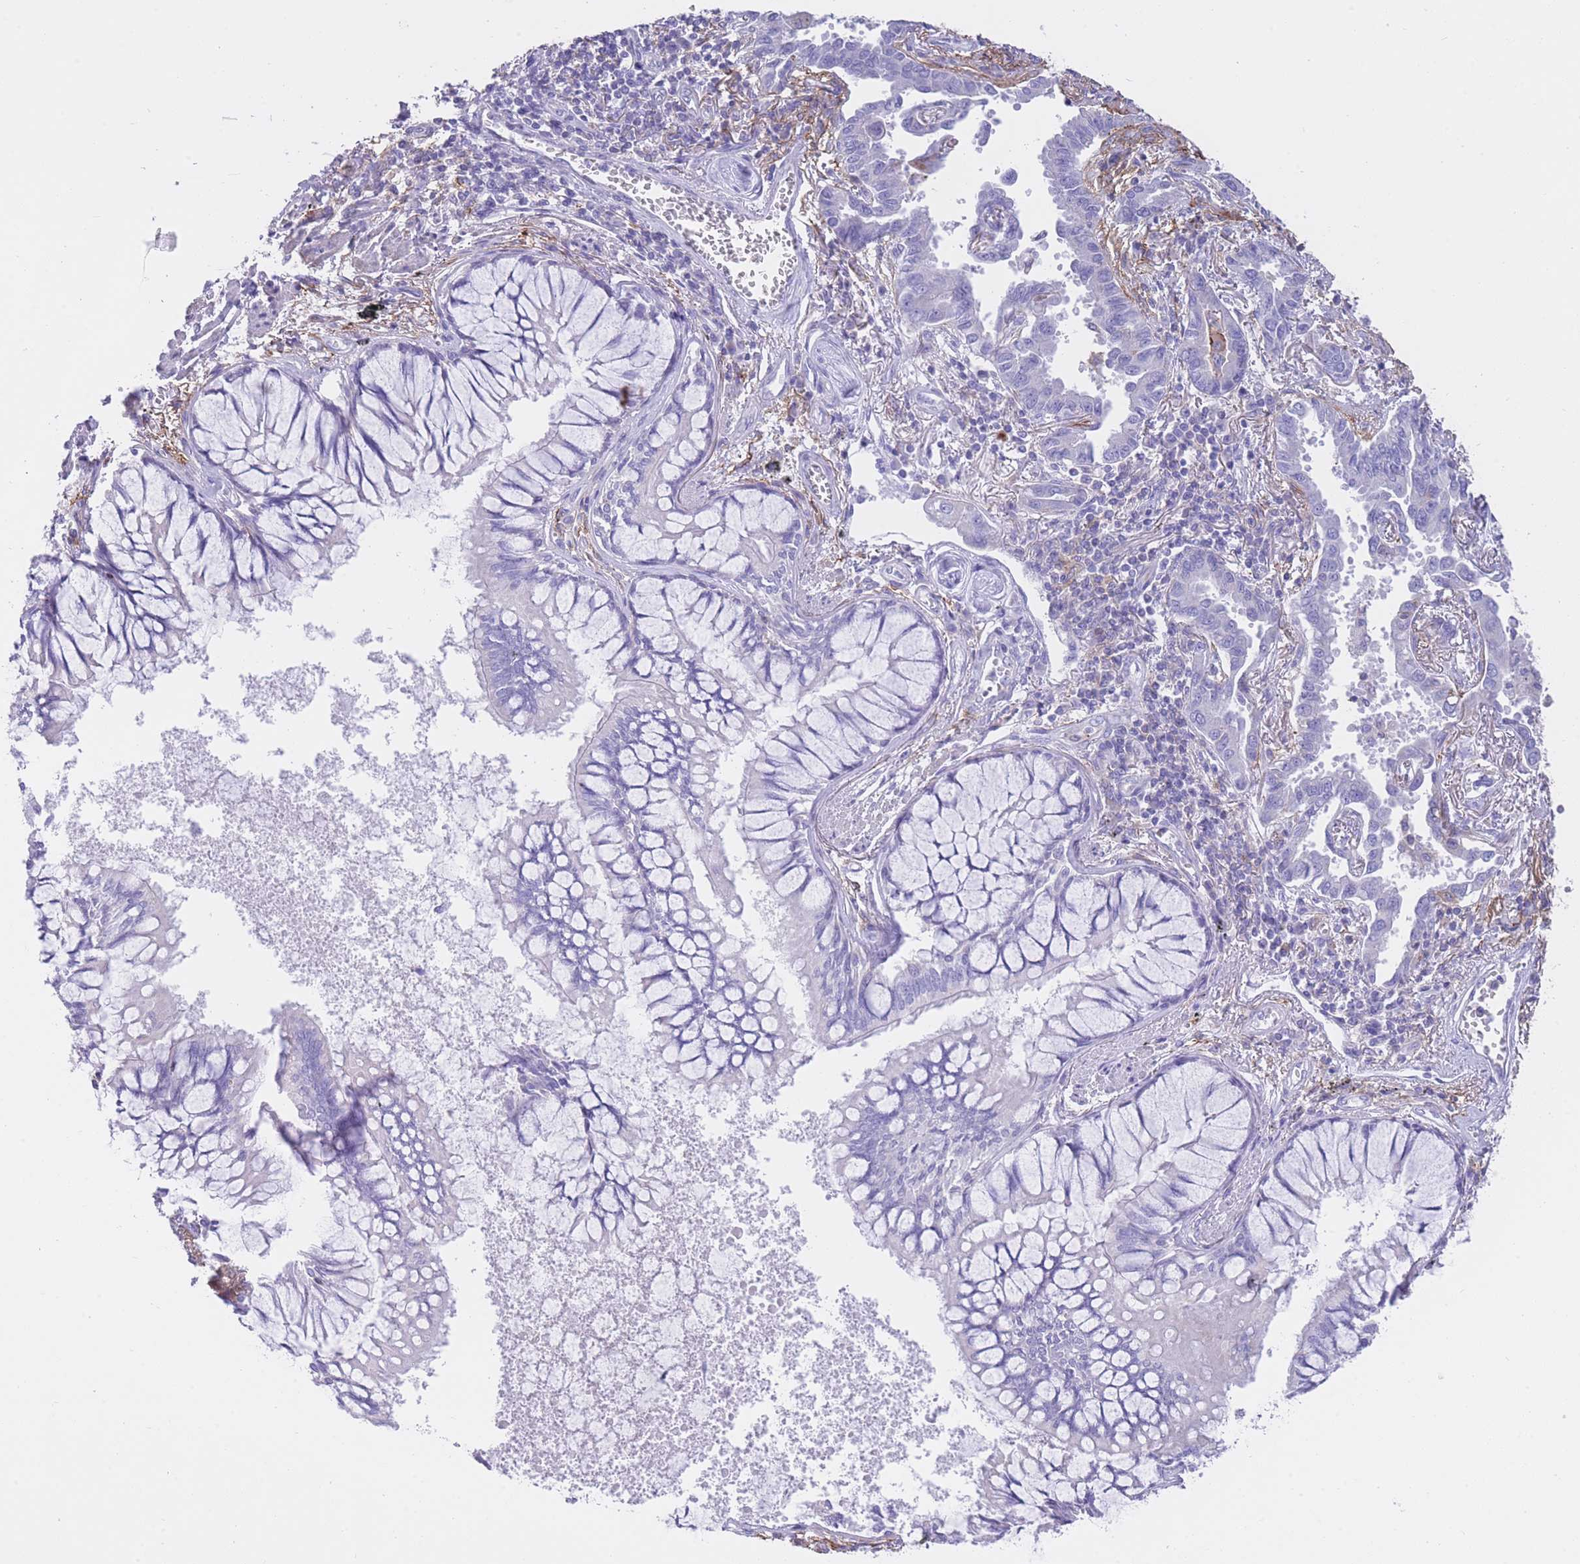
{"staining": {"intensity": "negative", "quantity": "none", "location": "none"}, "tissue": "lung cancer", "cell_type": "Tumor cells", "image_type": "cancer", "snomed": [{"axis": "morphology", "description": "Adenocarcinoma, NOS"}, {"axis": "topography", "description": "Lung"}], "caption": "DAB immunohistochemical staining of lung adenocarcinoma reveals no significant positivity in tumor cells.", "gene": "LDB3", "patient": {"sex": "male", "age": 67}}